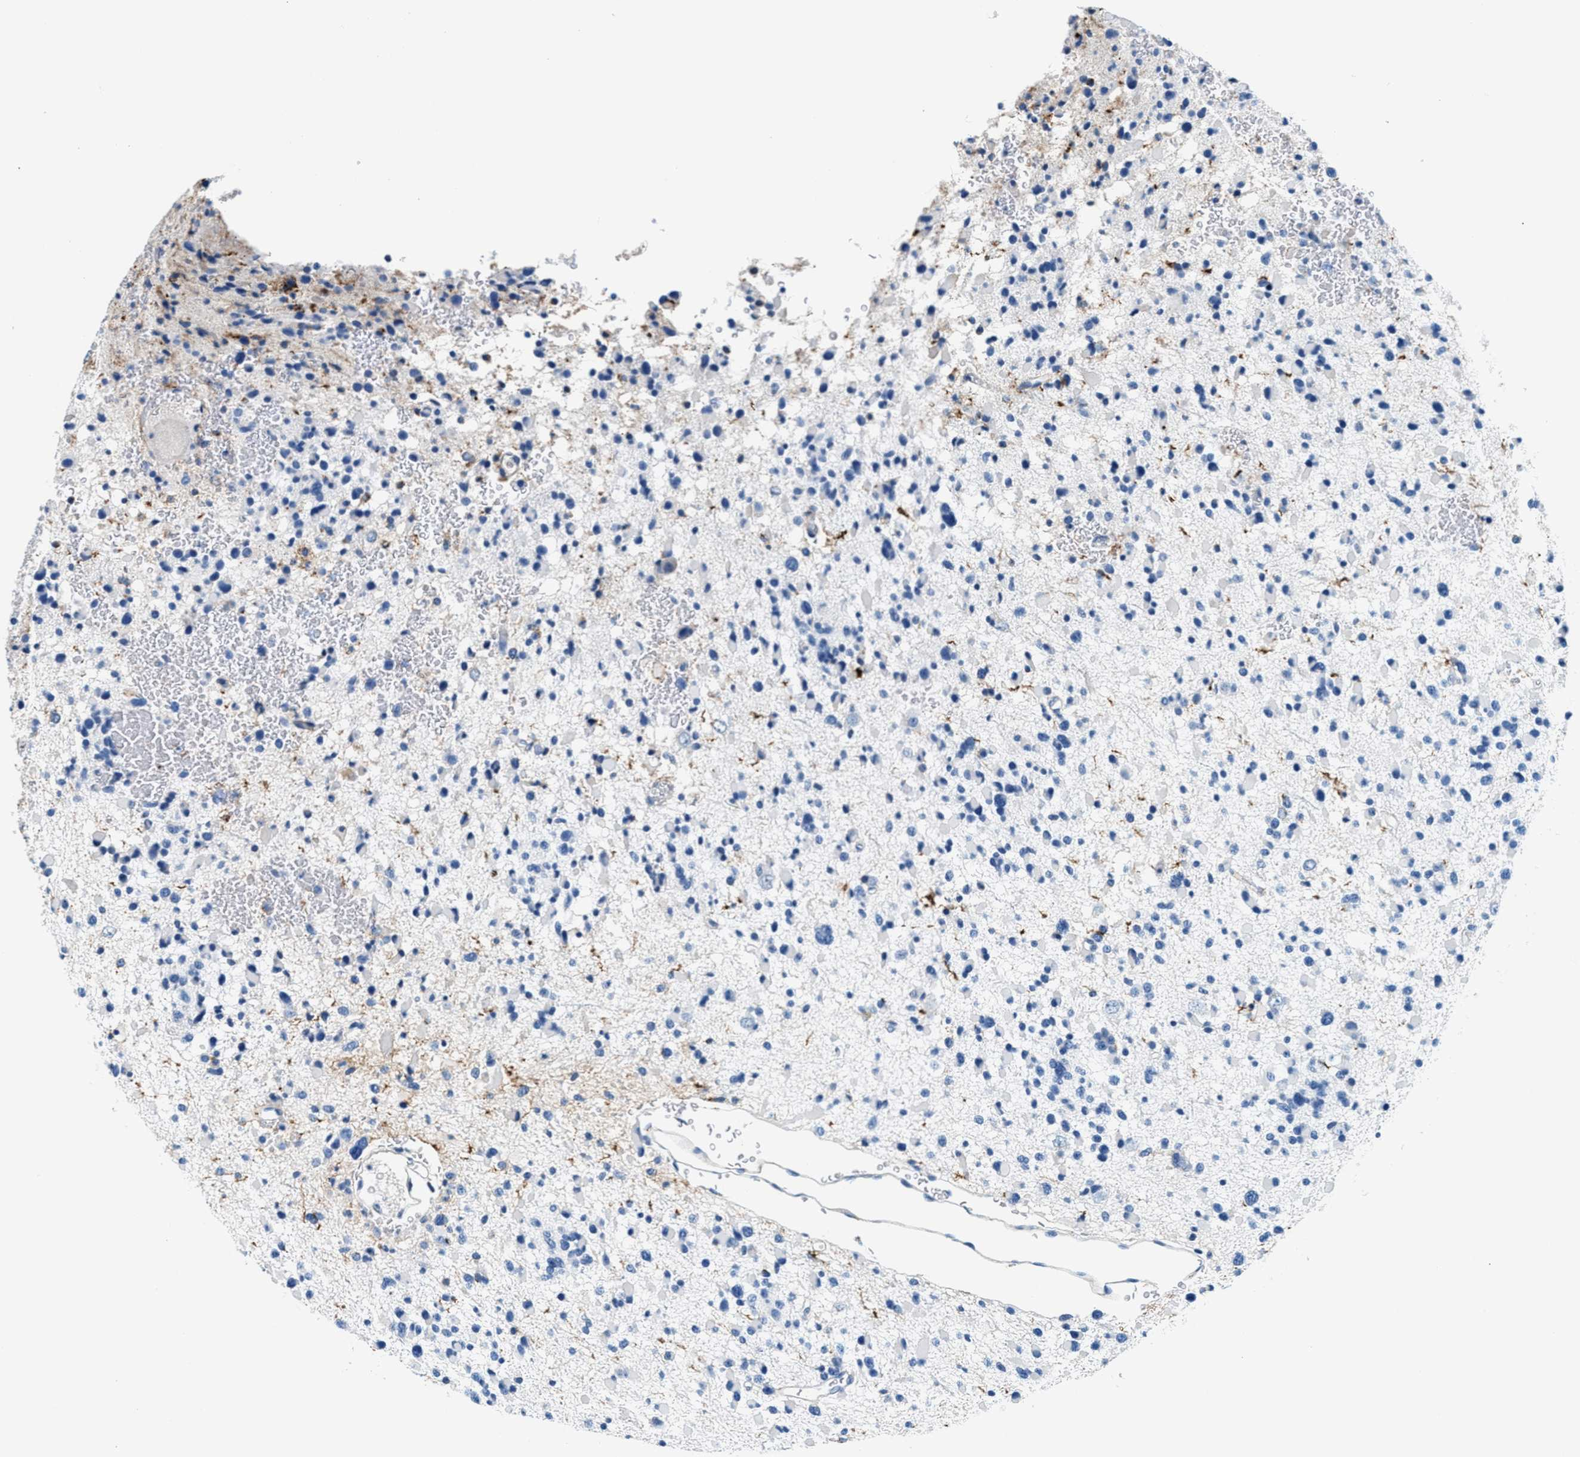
{"staining": {"intensity": "negative", "quantity": "none", "location": "none"}, "tissue": "glioma", "cell_type": "Tumor cells", "image_type": "cancer", "snomed": [{"axis": "morphology", "description": "Glioma, malignant, Low grade"}, {"axis": "topography", "description": "Brain"}], "caption": "Immunohistochemical staining of human glioma displays no significant staining in tumor cells. The staining is performed using DAB brown chromogen with nuclei counter-stained in using hematoxylin.", "gene": "SLFN11", "patient": {"sex": "female", "age": 22}}